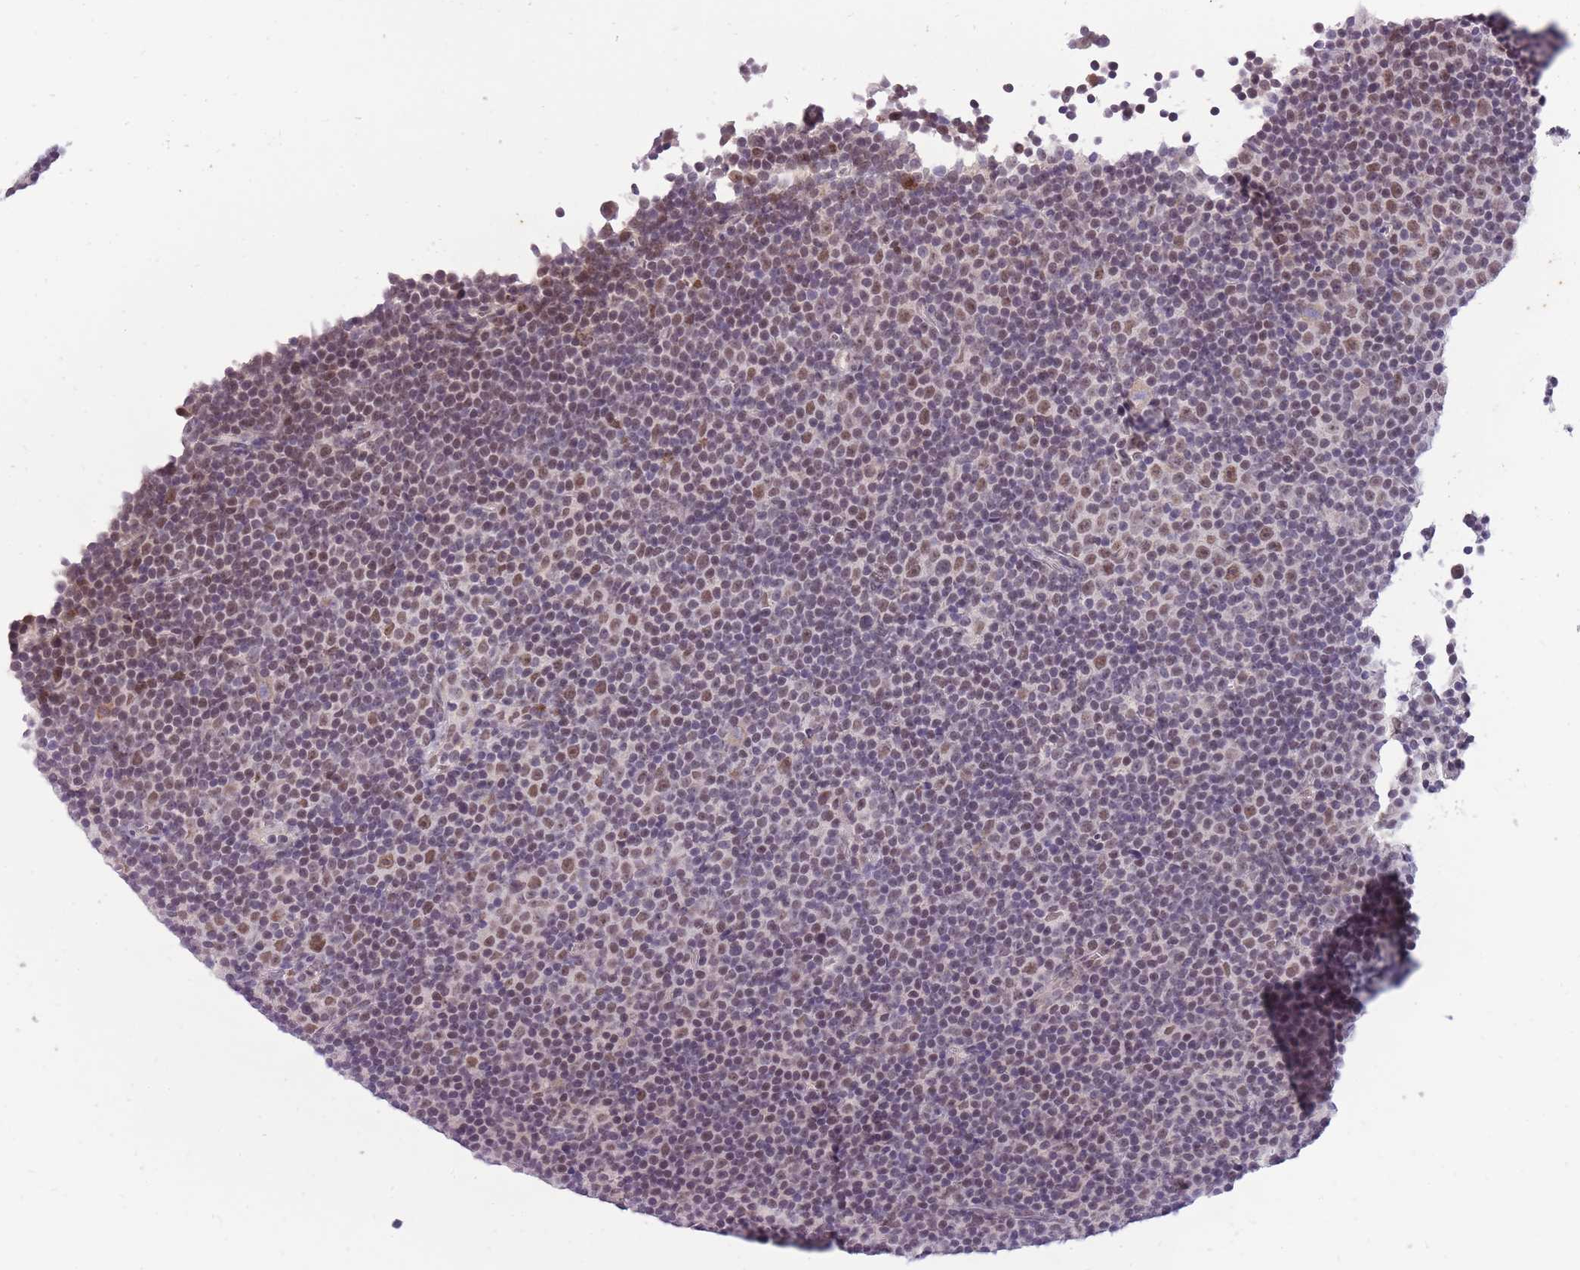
{"staining": {"intensity": "moderate", "quantity": "25%-75%", "location": "nuclear"}, "tissue": "lymphoma", "cell_type": "Tumor cells", "image_type": "cancer", "snomed": [{"axis": "morphology", "description": "Malignant lymphoma, non-Hodgkin's type, Low grade"}, {"axis": "topography", "description": "Lymph node"}], "caption": "The immunohistochemical stain labels moderate nuclear expression in tumor cells of low-grade malignant lymphoma, non-Hodgkin's type tissue.", "gene": "TIGD1", "patient": {"sex": "female", "age": 67}}